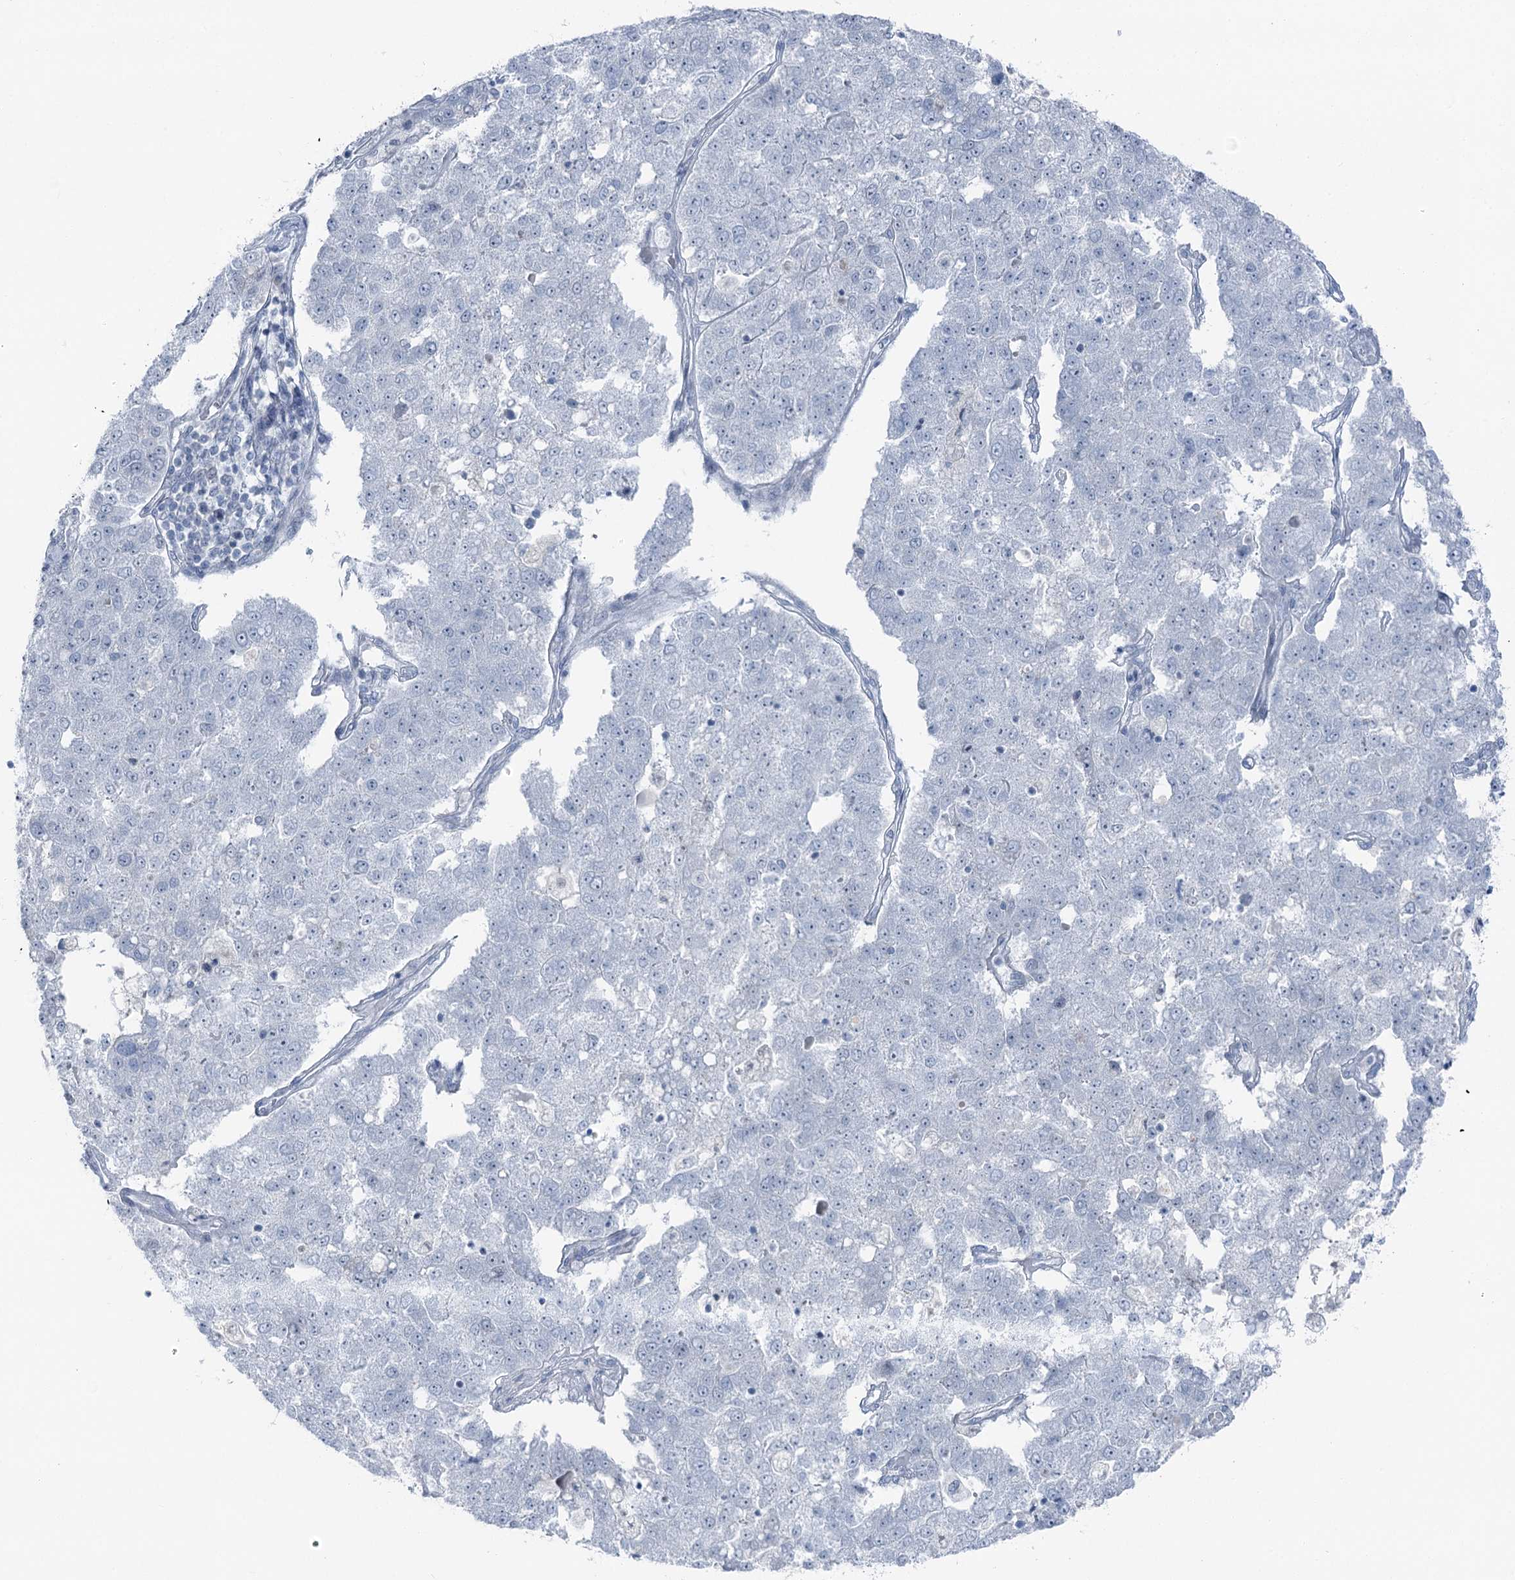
{"staining": {"intensity": "negative", "quantity": "none", "location": "none"}, "tissue": "pancreatic cancer", "cell_type": "Tumor cells", "image_type": "cancer", "snomed": [{"axis": "morphology", "description": "Adenocarcinoma, NOS"}, {"axis": "topography", "description": "Pancreas"}], "caption": "Image shows no significant protein staining in tumor cells of adenocarcinoma (pancreatic).", "gene": "STEEP1", "patient": {"sex": "female", "age": 61}}